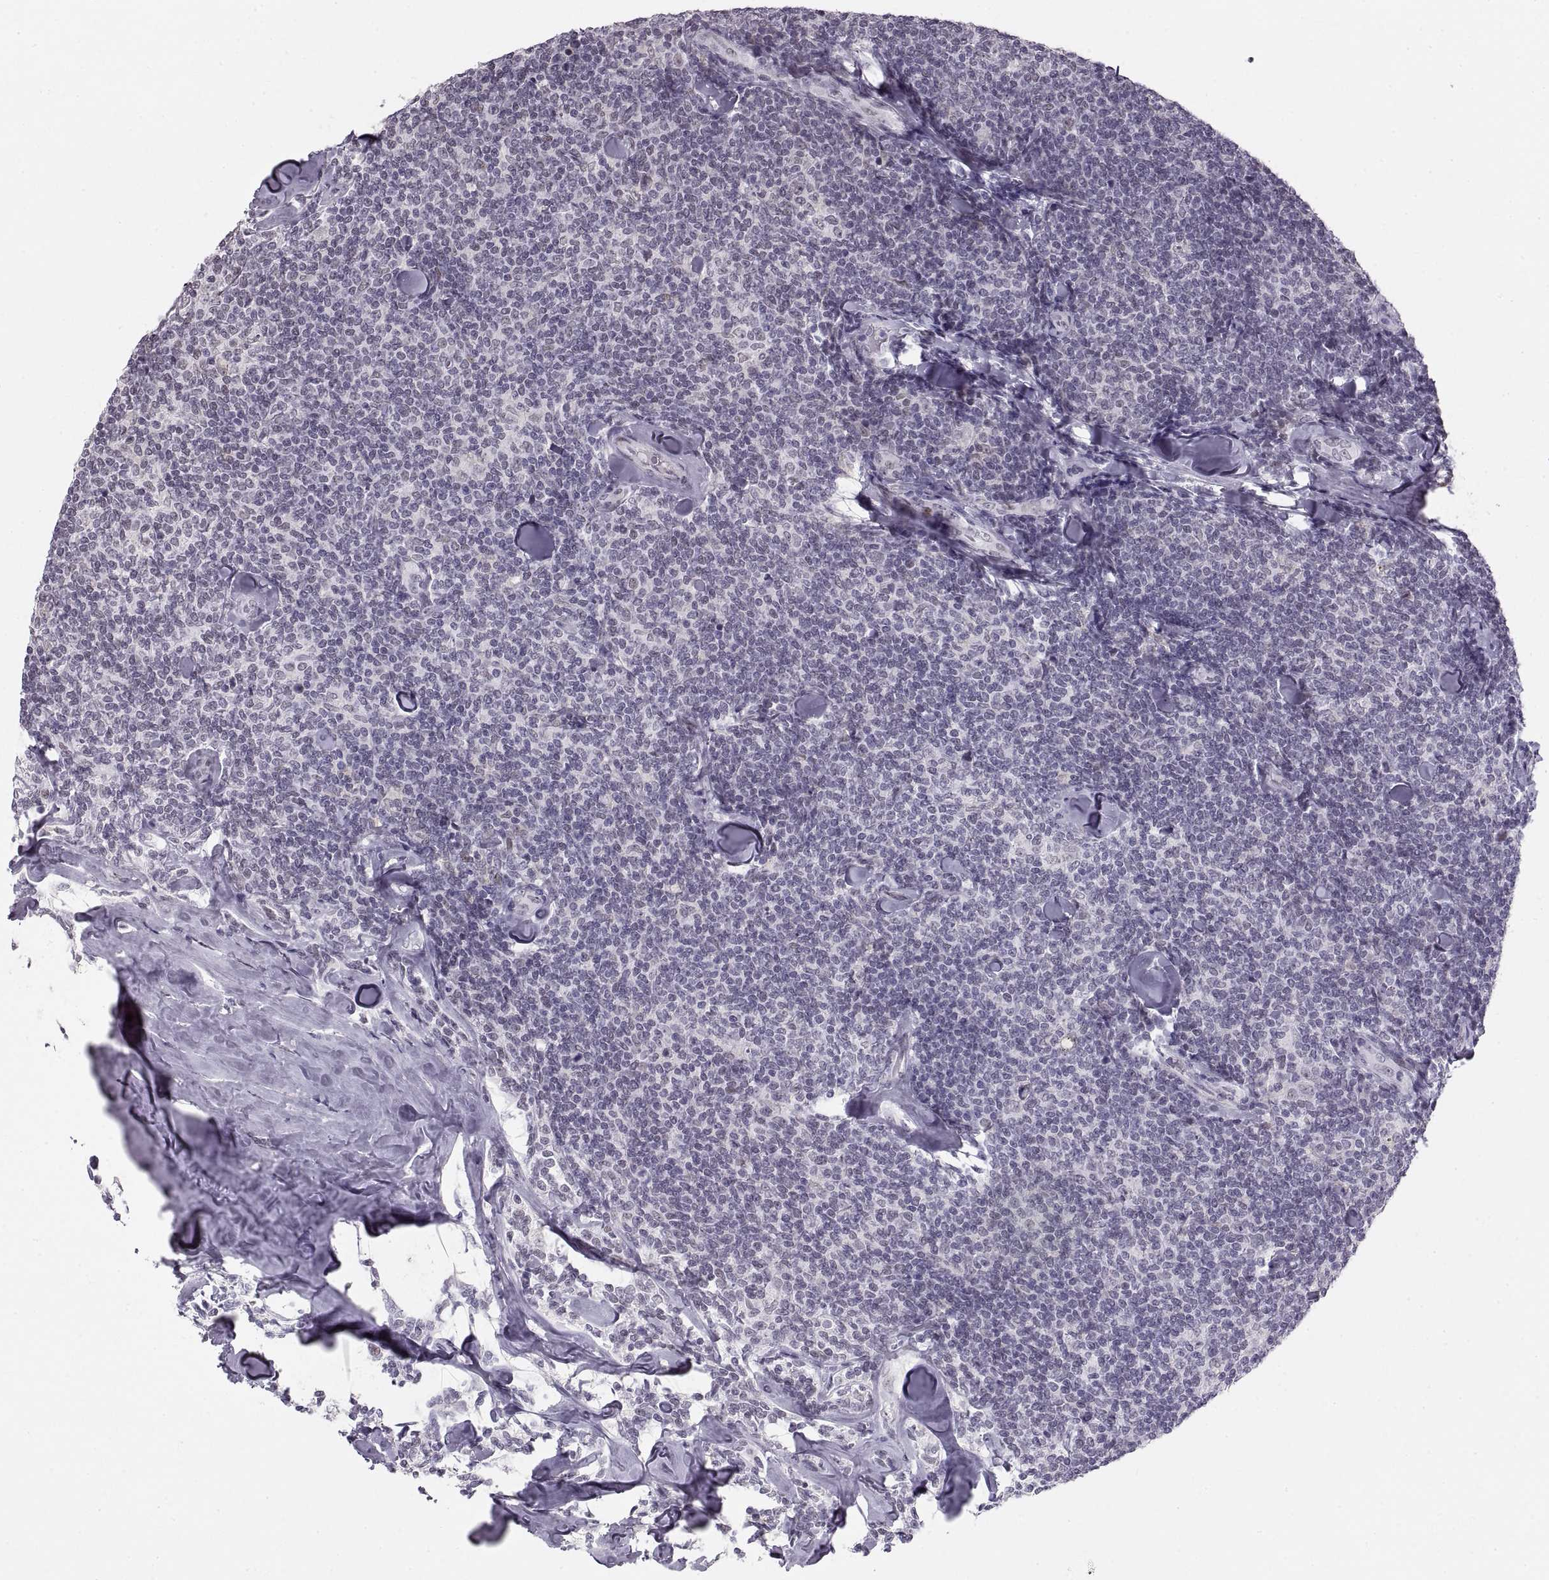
{"staining": {"intensity": "negative", "quantity": "none", "location": "none"}, "tissue": "lymphoma", "cell_type": "Tumor cells", "image_type": "cancer", "snomed": [{"axis": "morphology", "description": "Malignant lymphoma, non-Hodgkin's type, Low grade"}, {"axis": "topography", "description": "Lymph node"}], "caption": "IHC histopathology image of lymphoma stained for a protein (brown), which displays no staining in tumor cells.", "gene": "NANOS3", "patient": {"sex": "female", "age": 56}}